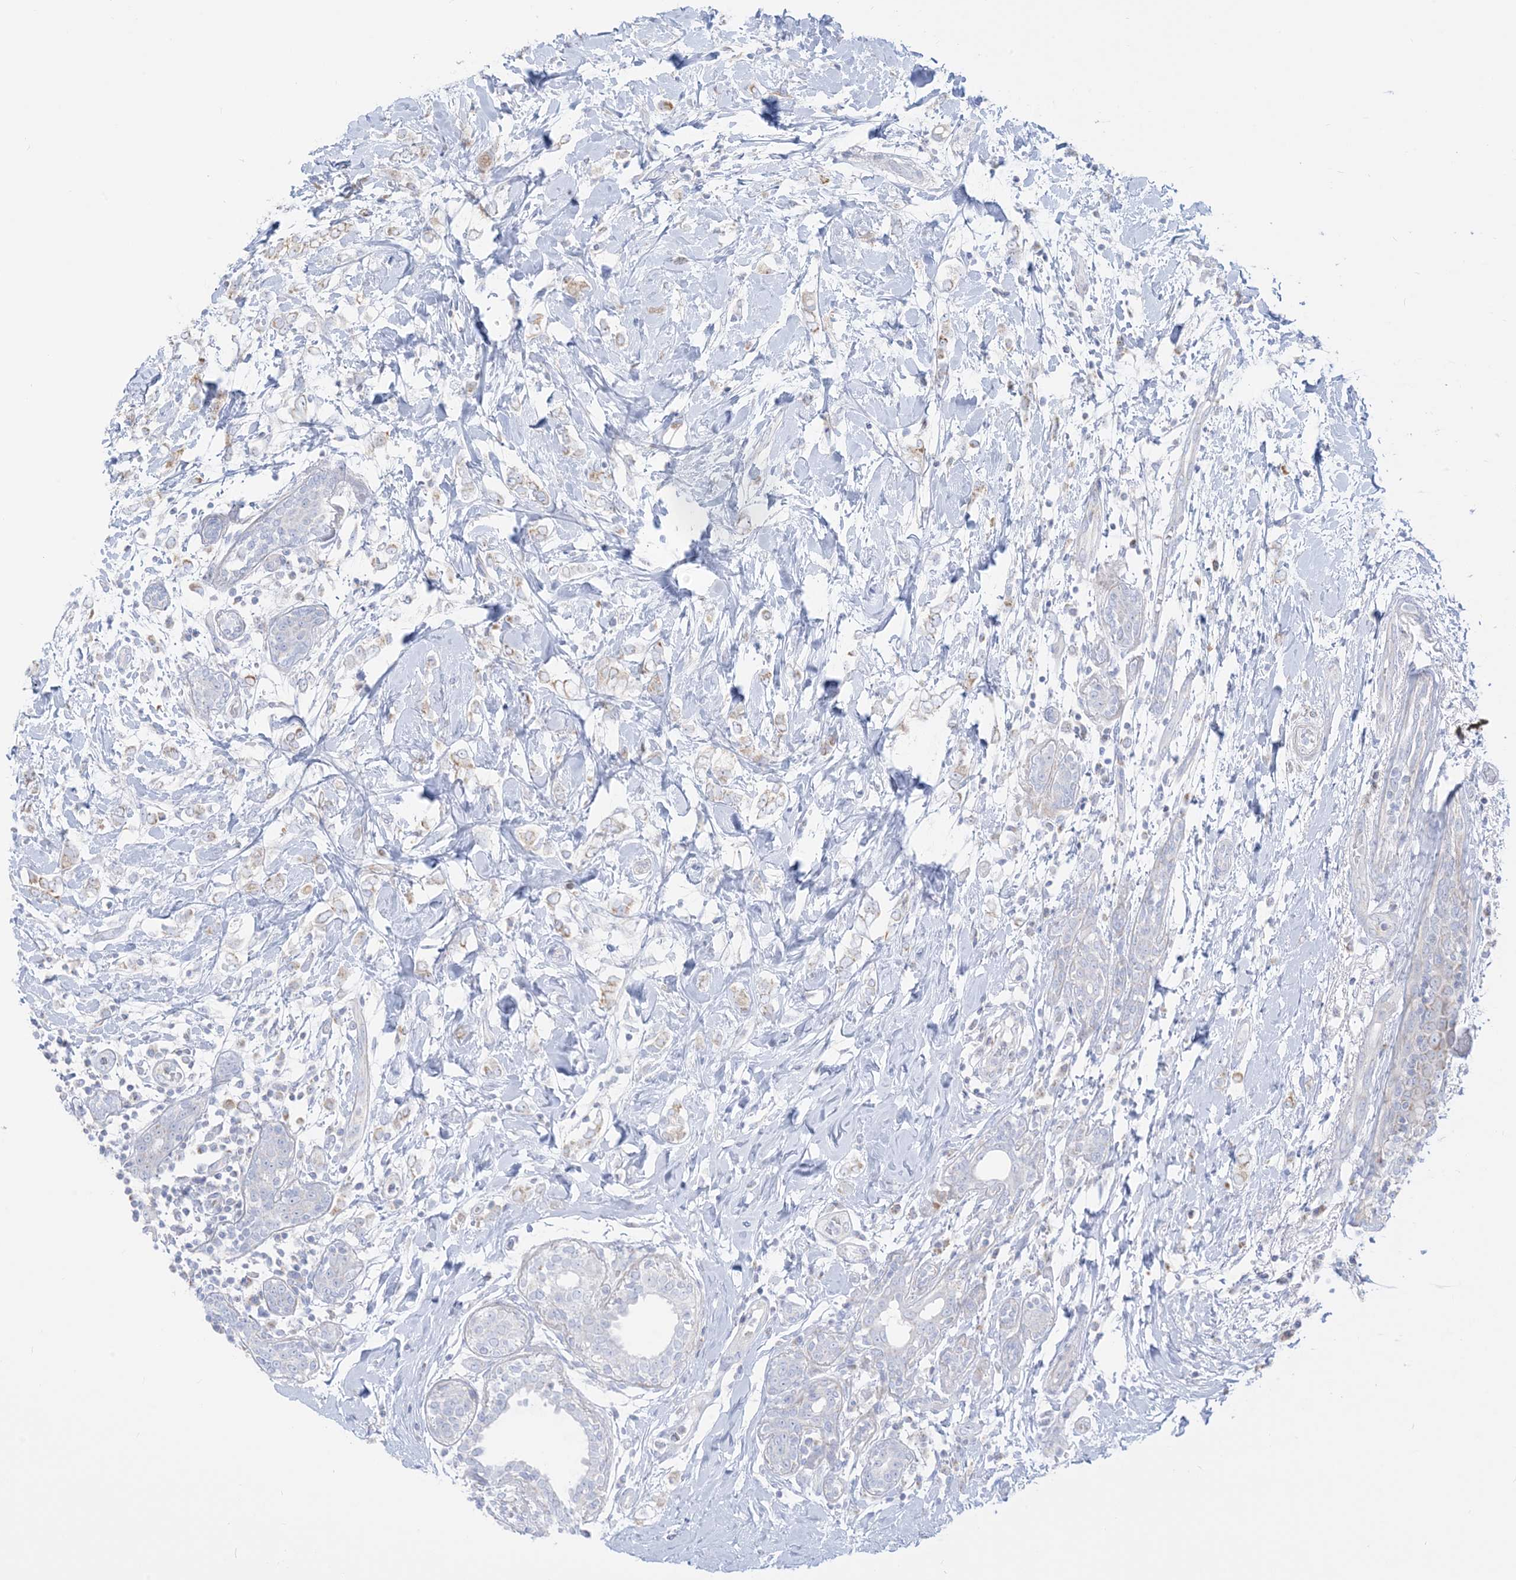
{"staining": {"intensity": "negative", "quantity": "none", "location": "none"}, "tissue": "breast cancer", "cell_type": "Tumor cells", "image_type": "cancer", "snomed": [{"axis": "morphology", "description": "Normal tissue, NOS"}, {"axis": "morphology", "description": "Lobular carcinoma"}, {"axis": "topography", "description": "Breast"}], "caption": "There is no significant staining in tumor cells of breast lobular carcinoma. (Brightfield microscopy of DAB IHC at high magnification).", "gene": "SLC26A3", "patient": {"sex": "female", "age": 47}}